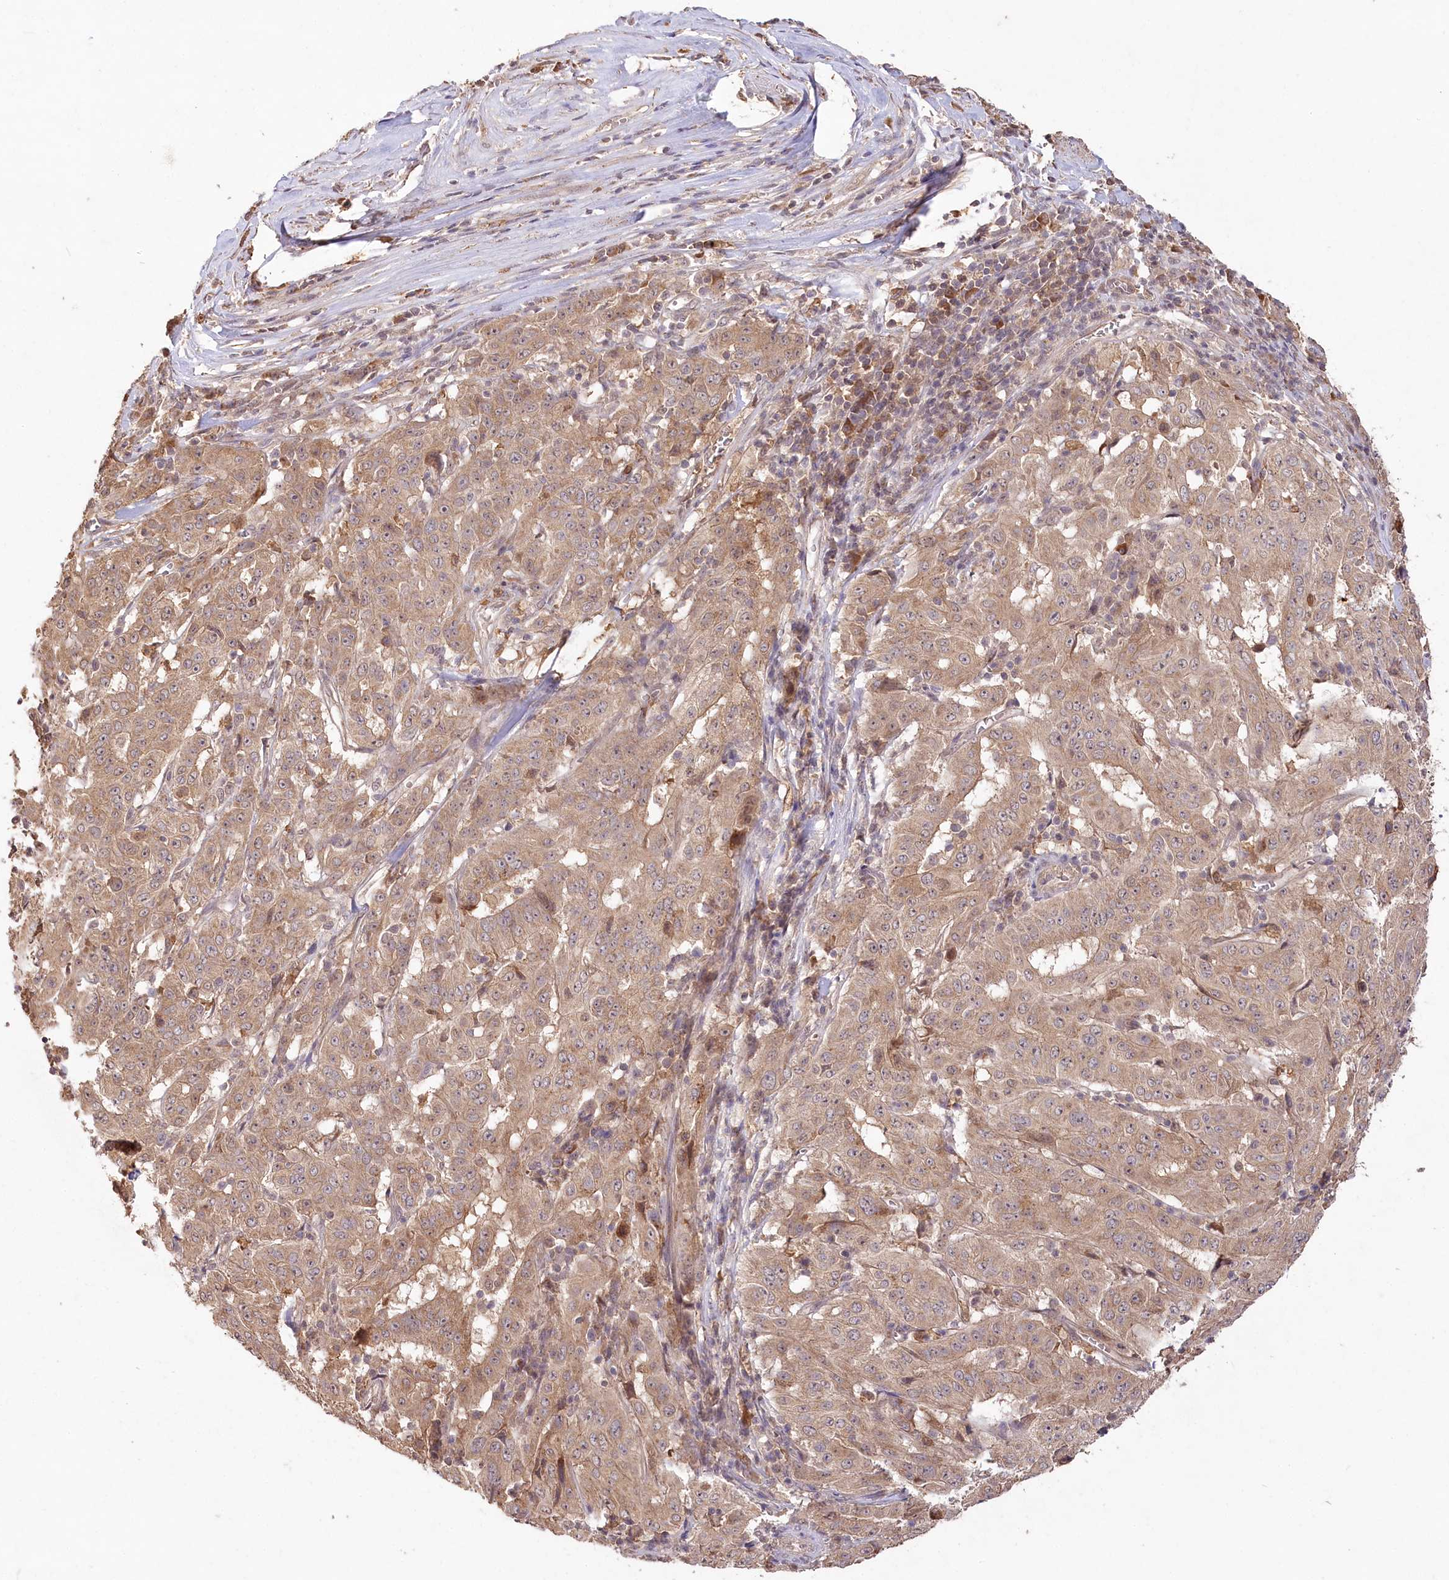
{"staining": {"intensity": "moderate", "quantity": ">75%", "location": "cytoplasmic/membranous"}, "tissue": "pancreatic cancer", "cell_type": "Tumor cells", "image_type": "cancer", "snomed": [{"axis": "morphology", "description": "Adenocarcinoma, NOS"}, {"axis": "topography", "description": "Pancreas"}], "caption": "Protein expression analysis of human adenocarcinoma (pancreatic) reveals moderate cytoplasmic/membranous positivity in approximately >75% of tumor cells.", "gene": "IRAK1BP1", "patient": {"sex": "male", "age": 63}}